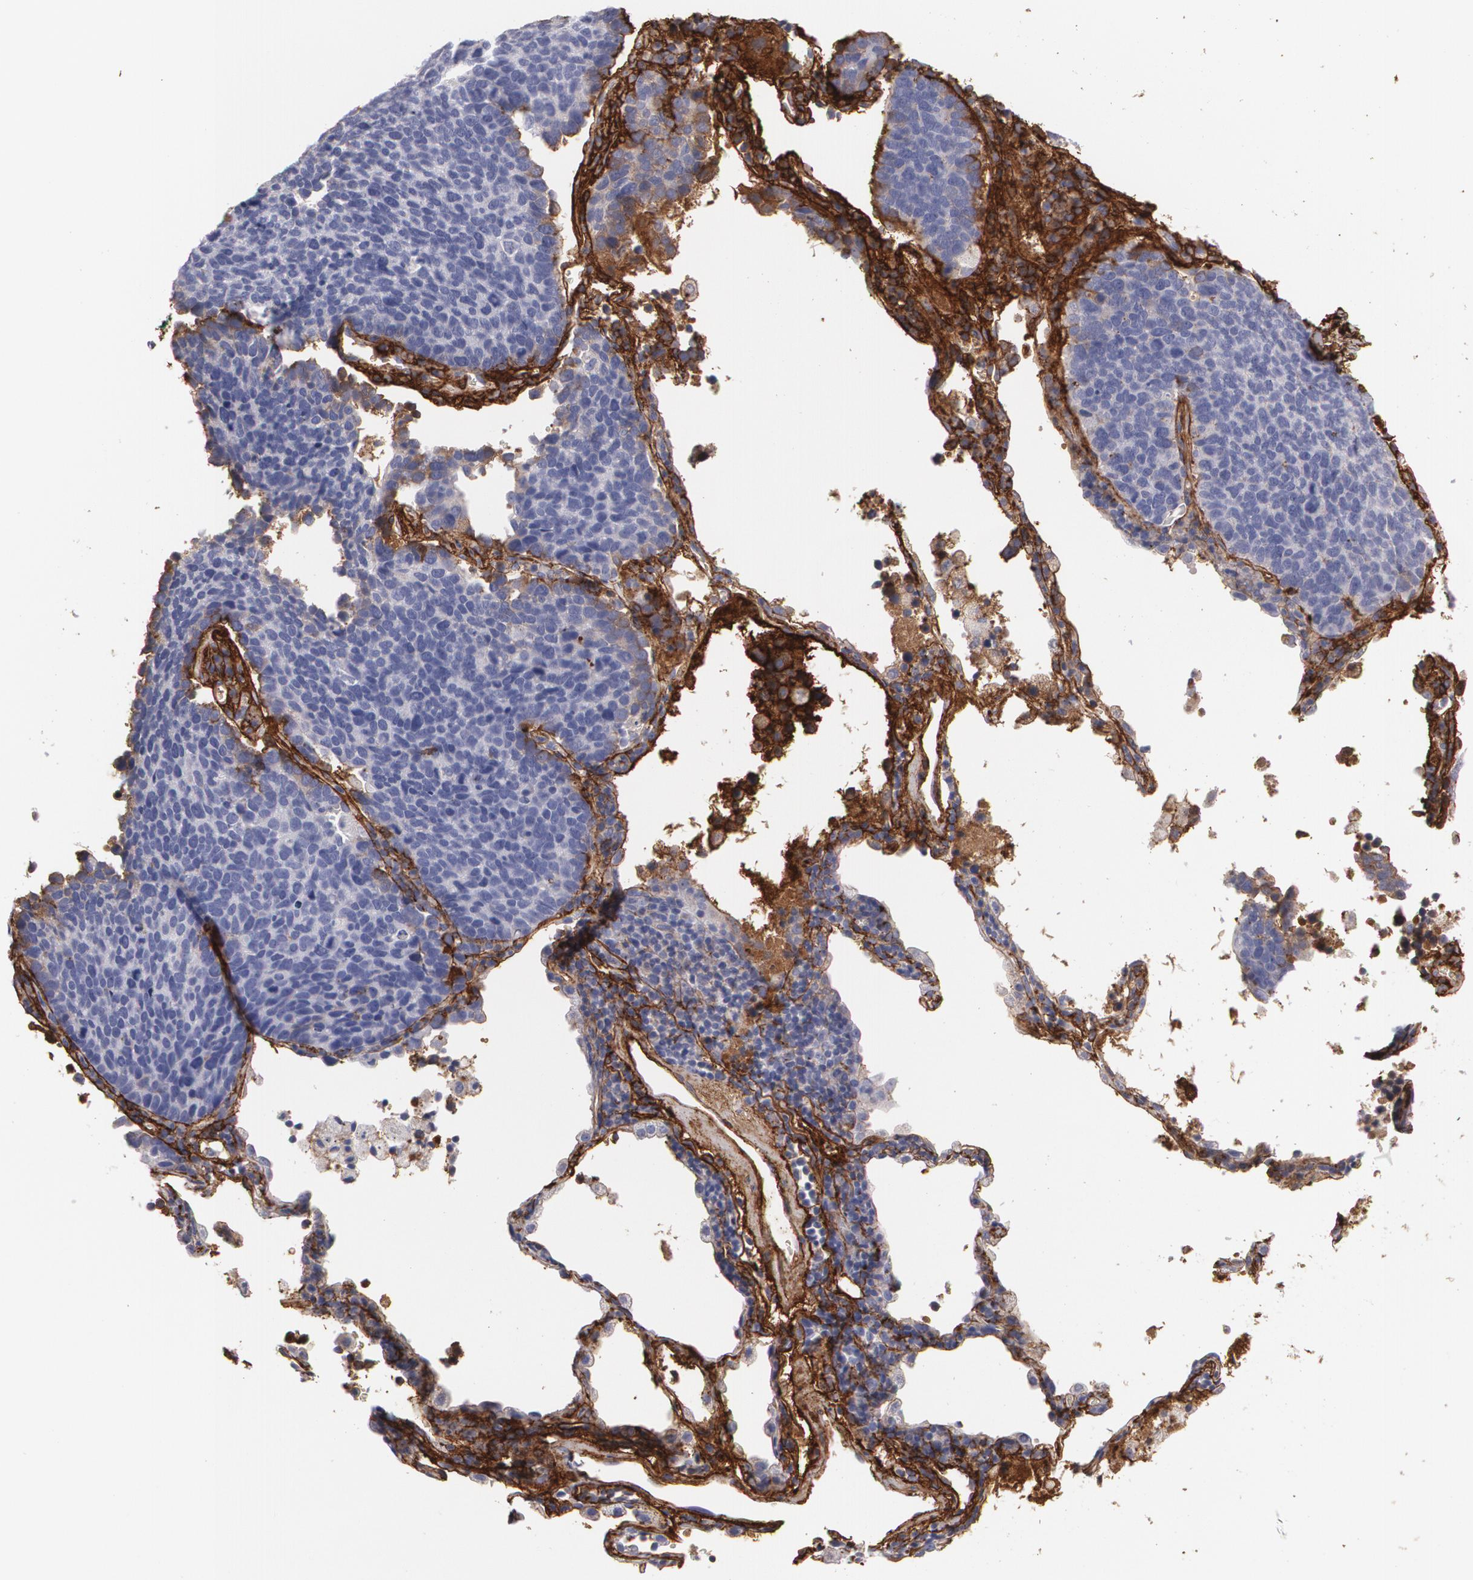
{"staining": {"intensity": "weak", "quantity": "<25%", "location": "cytoplasmic/membranous"}, "tissue": "lung cancer", "cell_type": "Tumor cells", "image_type": "cancer", "snomed": [{"axis": "morphology", "description": "Neoplasm, malignant, NOS"}, {"axis": "topography", "description": "Lung"}], "caption": "High magnification brightfield microscopy of lung neoplasm (malignant) stained with DAB (brown) and counterstained with hematoxylin (blue): tumor cells show no significant positivity.", "gene": "FBLN1", "patient": {"sex": "female", "age": 75}}